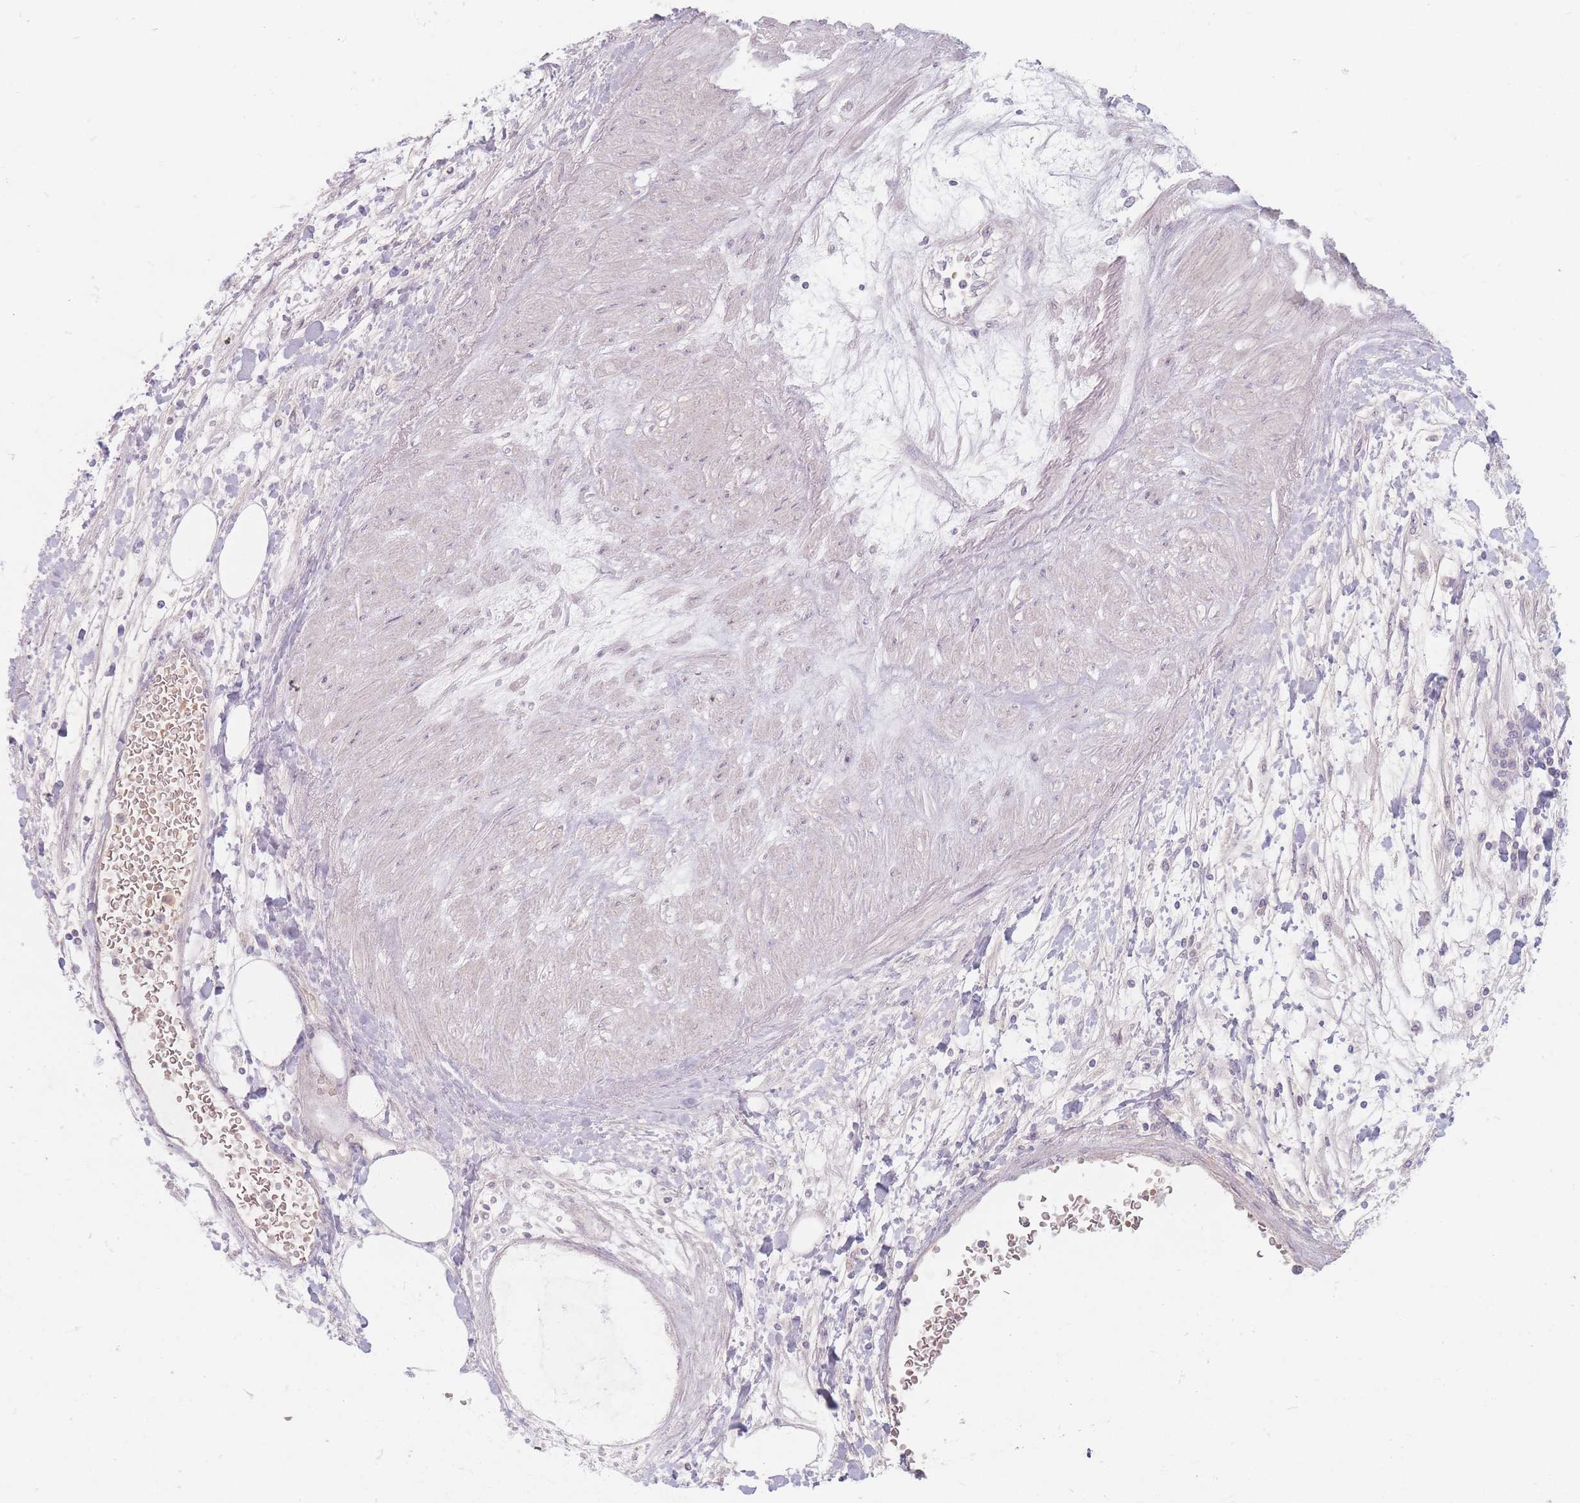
{"staining": {"intensity": "negative", "quantity": "none", "location": "none"}, "tissue": "renal cancer", "cell_type": "Tumor cells", "image_type": "cancer", "snomed": [{"axis": "morphology", "description": "Adenocarcinoma, NOS"}, {"axis": "topography", "description": "Kidney"}], "caption": "This histopathology image is of adenocarcinoma (renal) stained with immunohistochemistry to label a protein in brown with the nuclei are counter-stained blue. There is no staining in tumor cells.", "gene": "CHCHD7", "patient": {"sex": "male", "age": 80}}